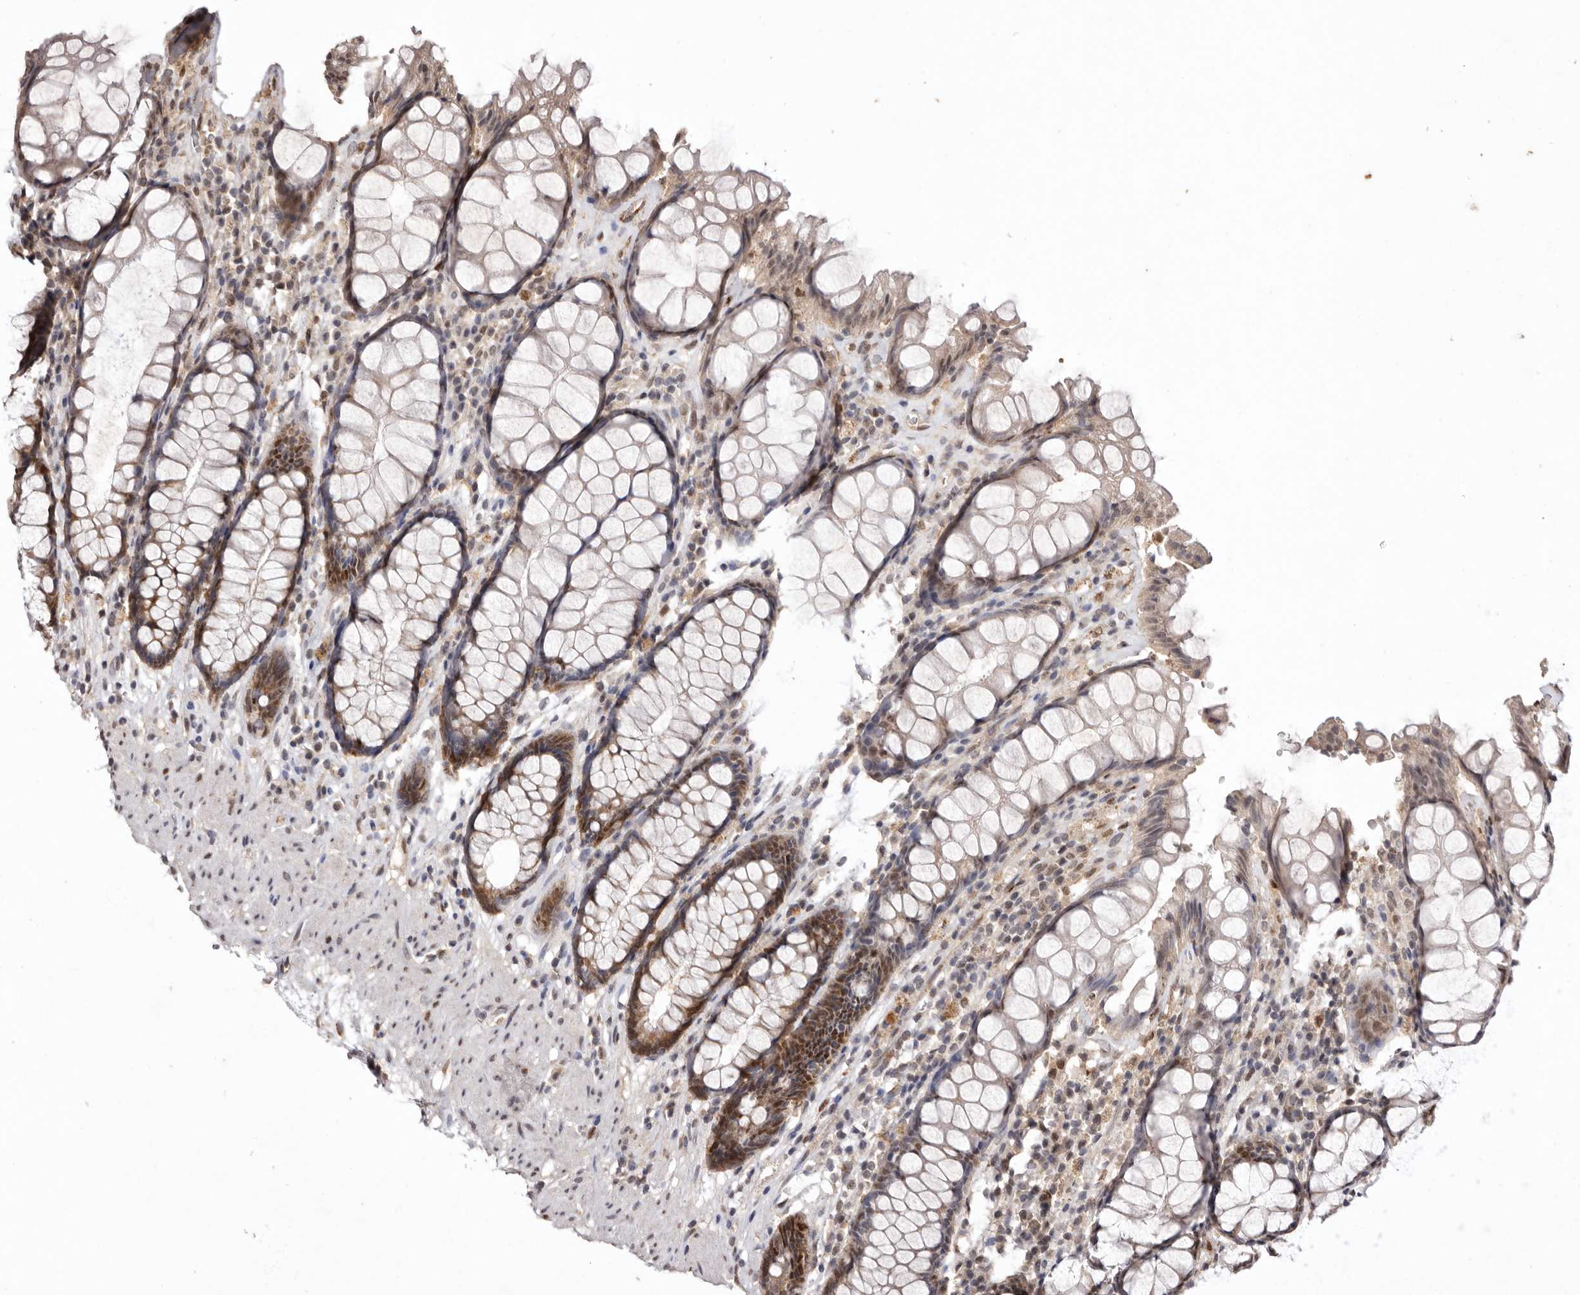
{"staining": {"intensity": "moderate", "quantity": "25%-75%", "location": "cytoplasmic/membranous,nuclear"}, "tissue": "rectum", "cell_type": "Glandular cells", "image_type": "normal", "snomed": [{"axis": "morphology", "description": "Normal tissue, NOS"}, {"axis": "topography", "description": "Rectum"}], "caption": "Immunohistochemical staining of normal human rectum exhibits medium levels of moderate cytoplasmic/membranous,nuclear positivity in about 25%-75% of glandular cells.", "gene": "NOTCH1", "patient": {"sex": "male", "age": 64}}